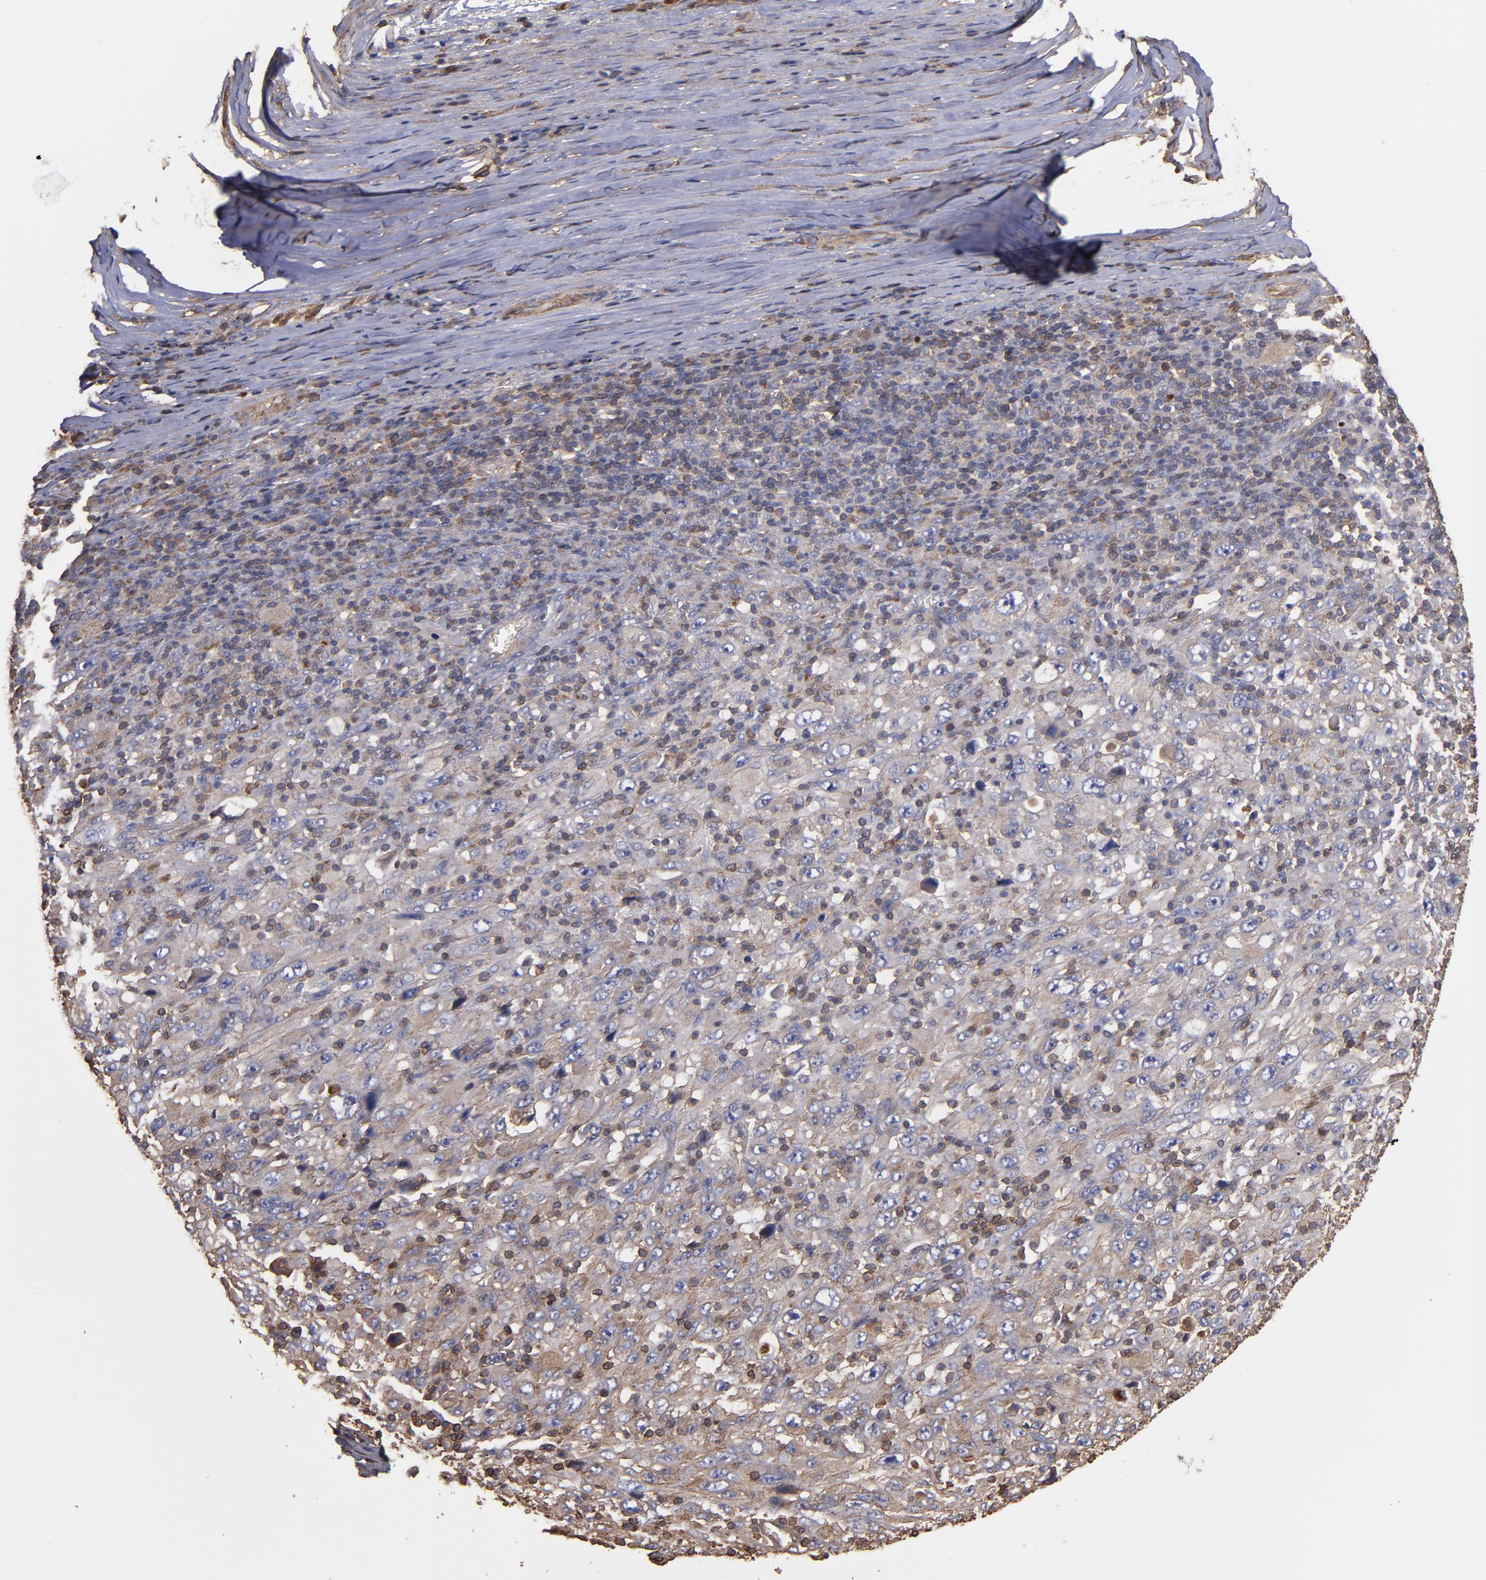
{"staining": {"intensity": "weak", "quantity": ">75%", "location": "cytoplasmic/membranous"}, "tissue": "melanoma", "cell_type": "Tumor cells", "image_type": "cancer", "snomed": [{"axis": "morphology", "description": "Malignant melanoma, Metastatic site"}, {"axis": "topography", "description": "Skin"}], "caption": "Immunohistochemistry photomicrograph of human melanoma stained for a protein (brown), which exhibits low levels of weak cytoplasmic/membranous expression in about >75% of tumor cells.", "gene": "ACTN4", "patient": {"sex": "female", "age": 56}}